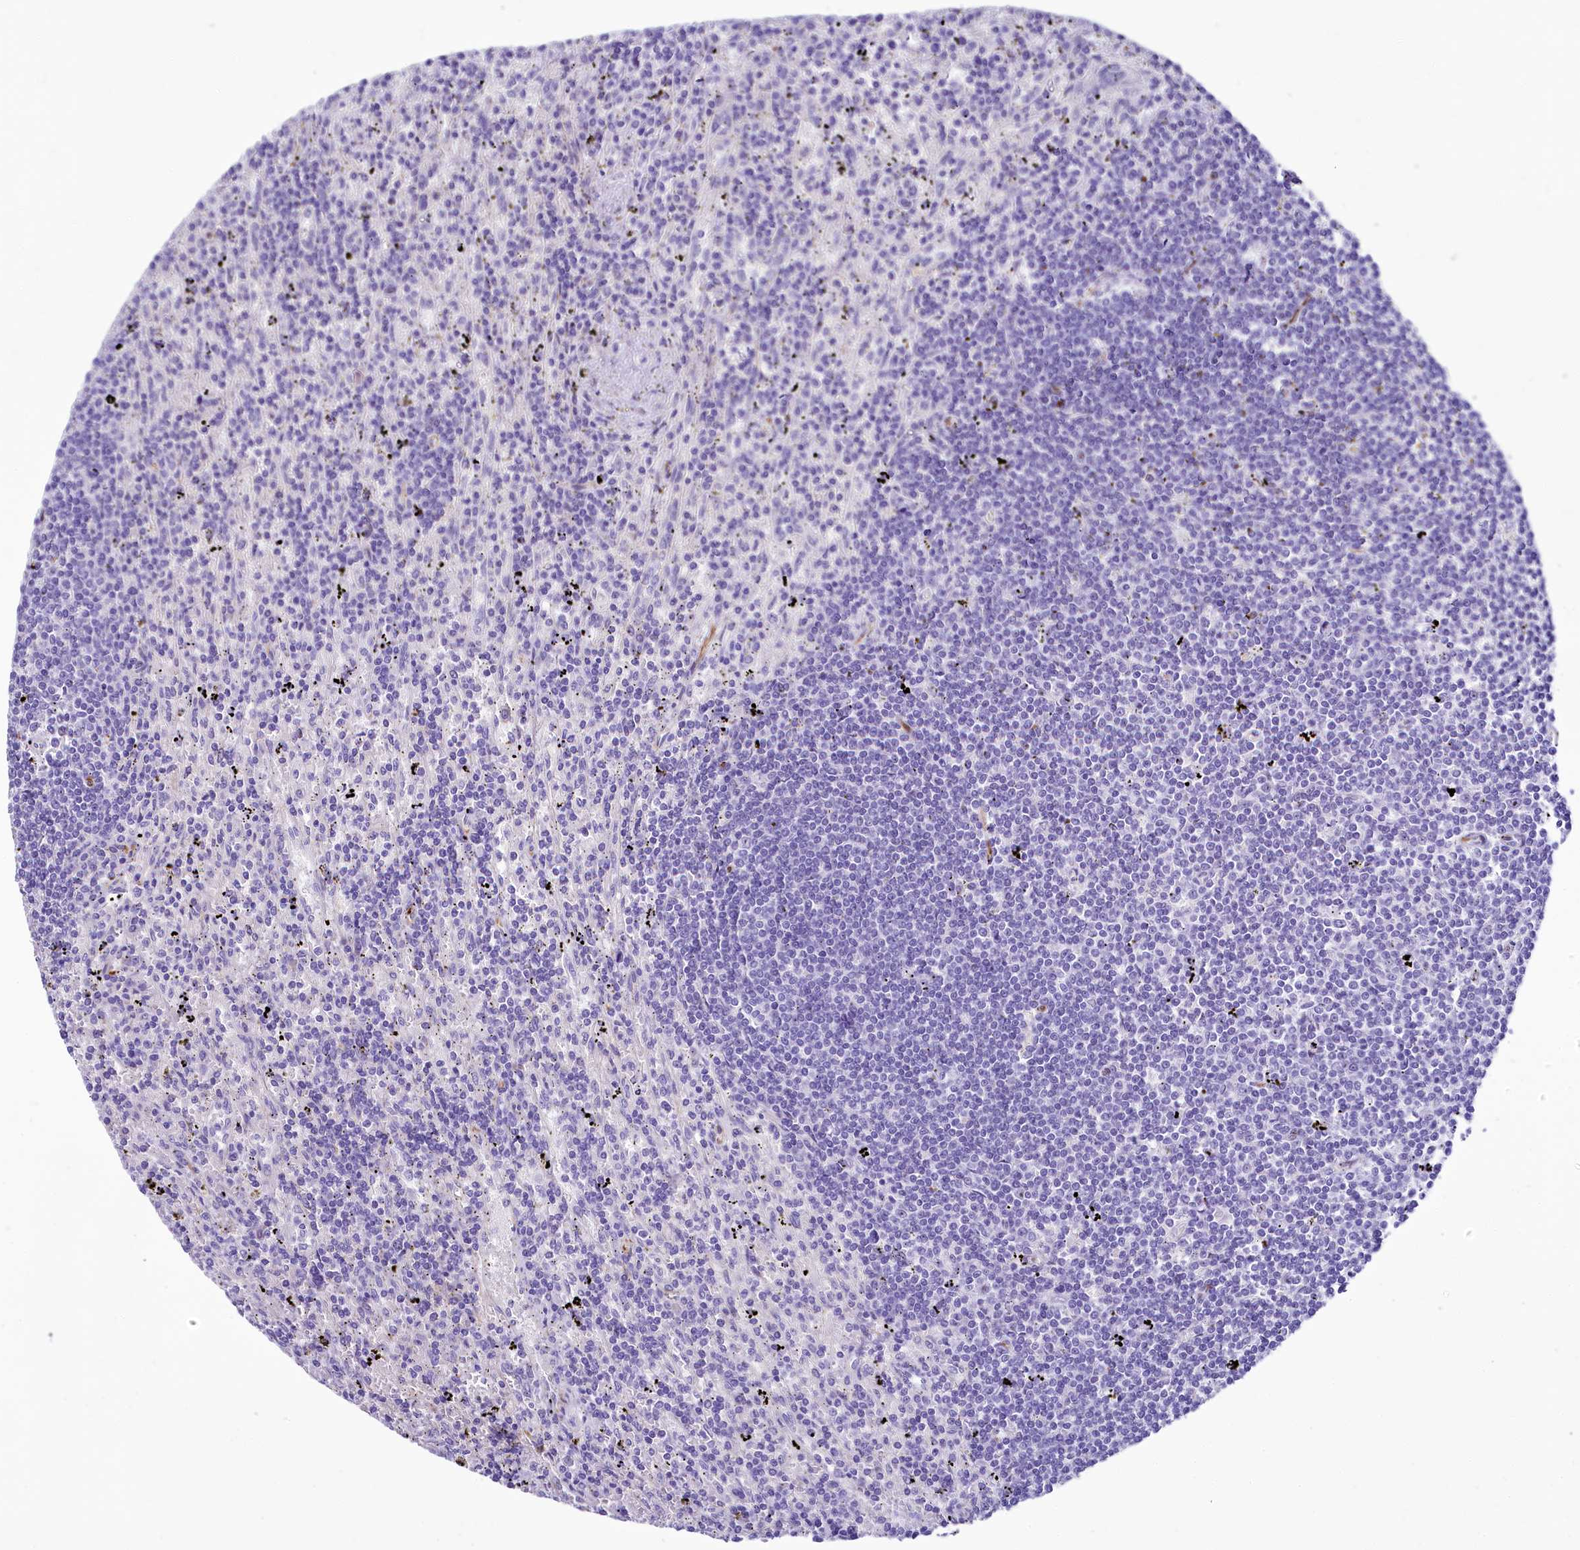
{"staining": {"intensity": "negative", "quantity": "none", "location": "none"}, "tissue": "lymphoma", "cell_type": "Tumor cells", "image_type": "cancer", "snomed": [{"axis": "morphology", "description": "Malignant lymphoma, non-Hodgkin's type, Low grade"}, {"axis": "topography", "description": "Spleen"}], "caption": "IHC micrograph of neoplastic tissue: human low-grade malignant lymphoma, non-Hodgkin's type stained with DAB exhibits no significant protein staining in tumor cells.", "gene": "SH3TC2", "patient": {"sex": "male", "age": 76}}